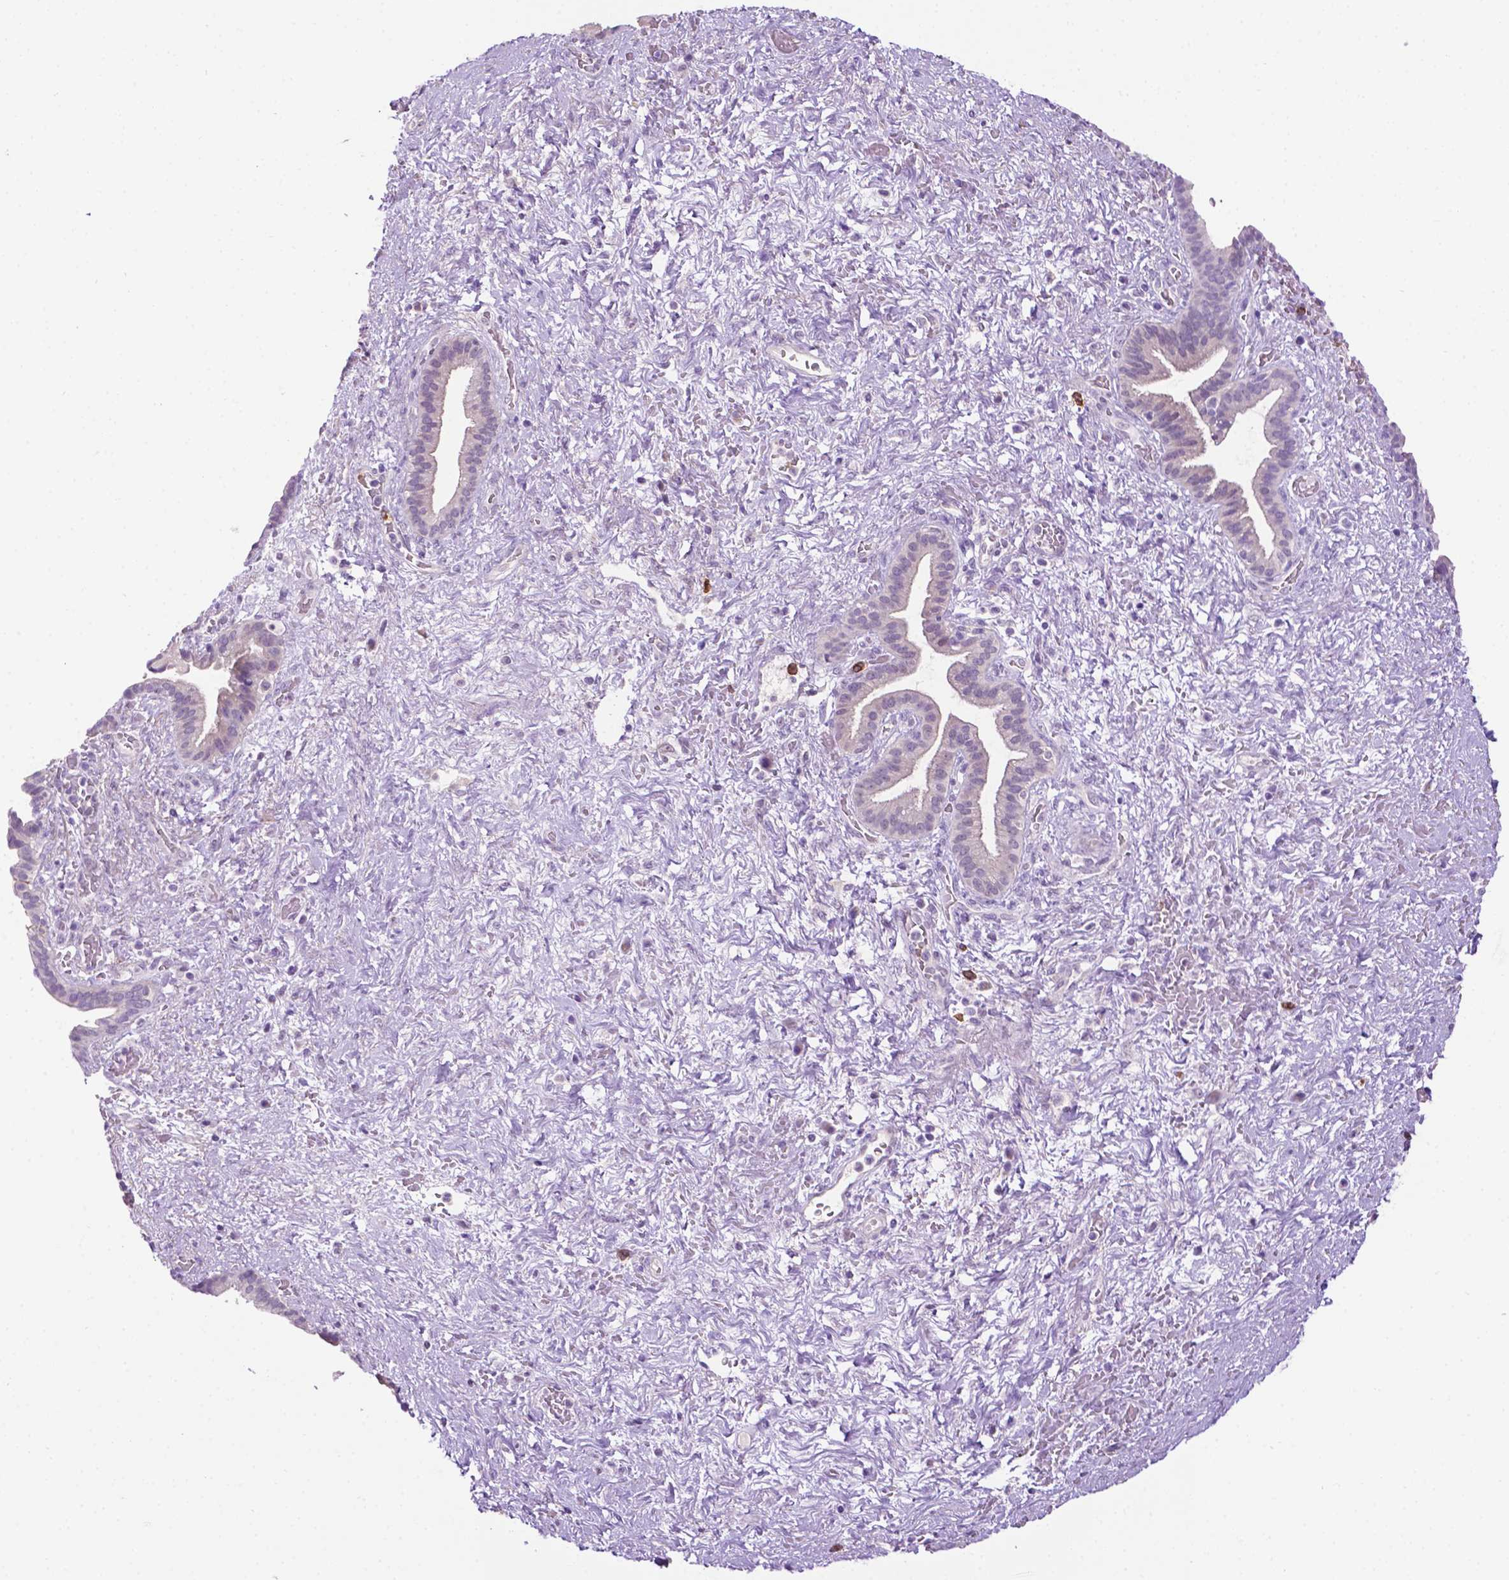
{"staining": {"intensity": "negative", "quantity": "none", "location": "none"}, "tissue": "pancreatic cancer", "cell_type": "Tumor cells", "image_type": "cancer", "snomed": [{"axis": "morphology", "description": "Adenocarcinoma, NOS"}, {"axis": "topography", "description": "Pancreas"}], "caption": "There is no significant expression in tumor cells of pancreatic adenocarcinoma.", "gene": "MMP27", "patient": {"sex": "male", "age": 44}}